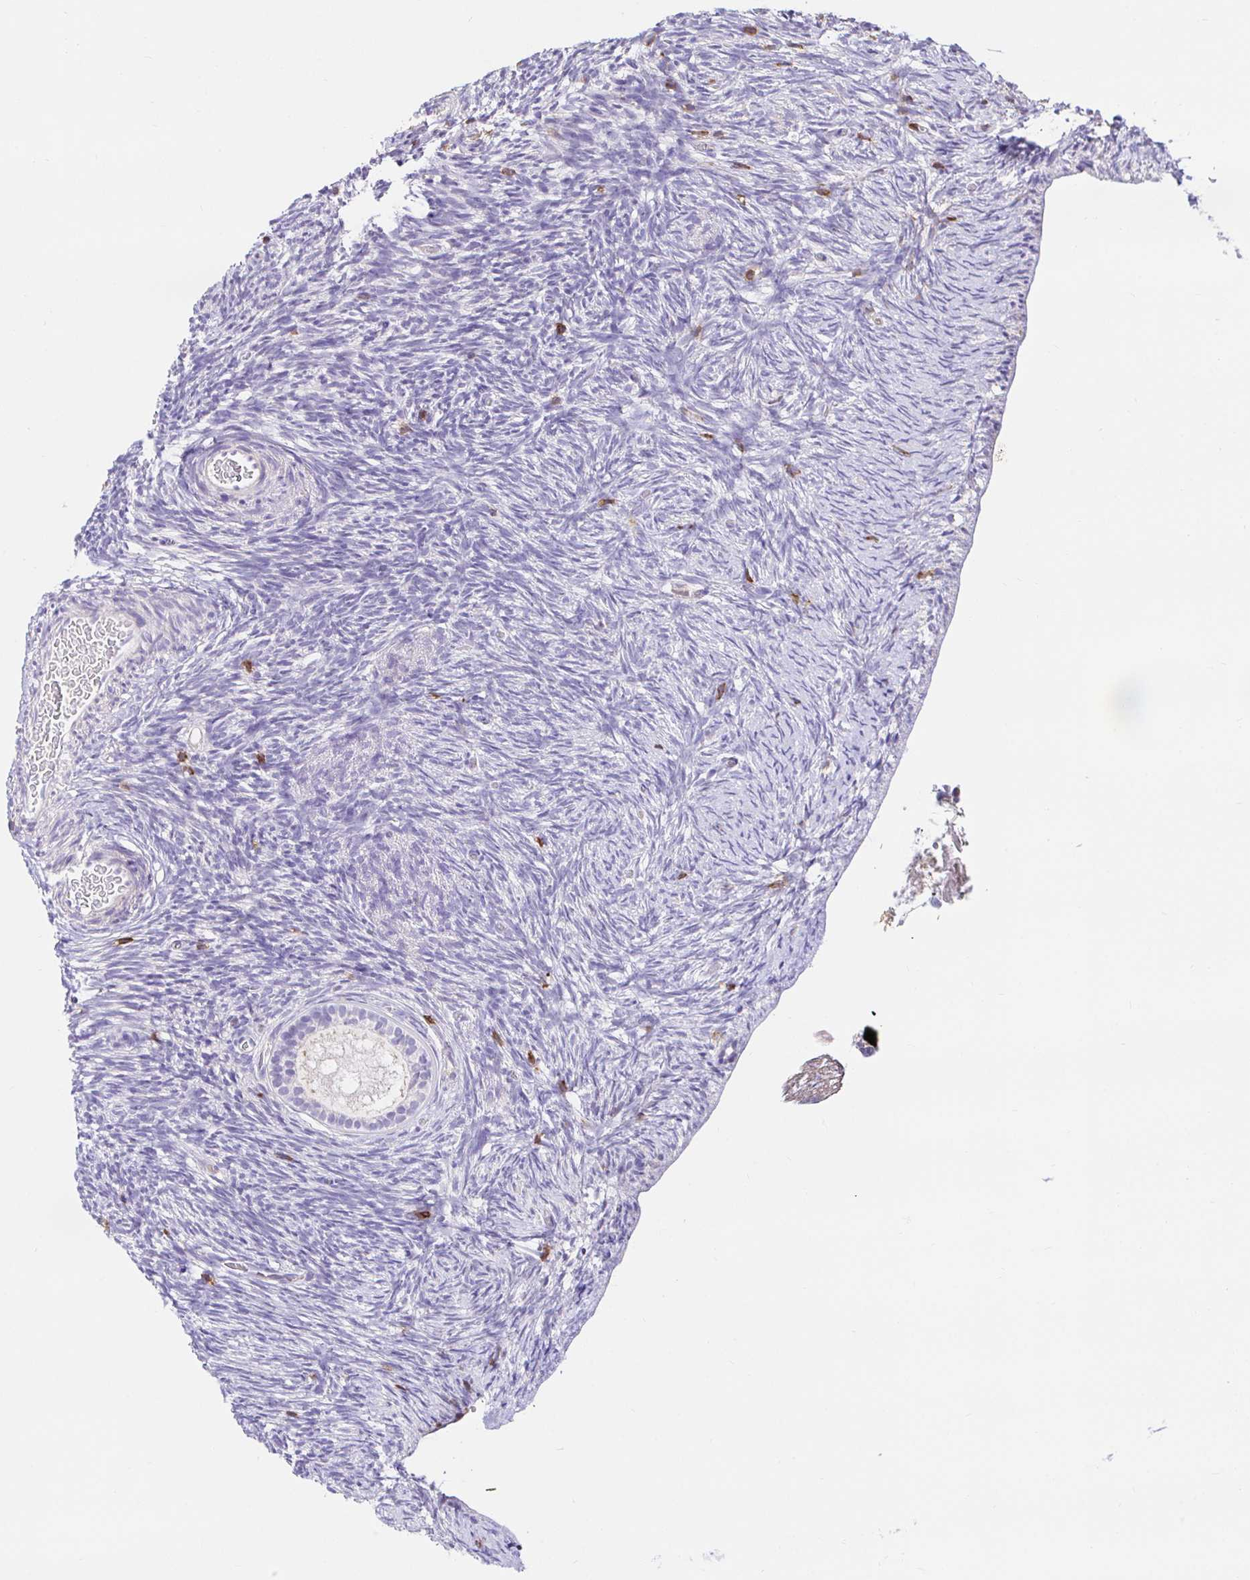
{"staining": {"intensity": "negative", "quantity": "none", "location": "none"}, "tissue": "ovary", "cell_type": "Ovarian stroma cells", "image_type": "normal", "snomed": [{"axis": "morphology", "description": "Normal tissue, NOS"}, {"axis": "topography", "description": "Ovary"}], "caption": "Ovarian stroma cells are negative for brown protein staining in benign ovary. (Brightfield microscopy of DAB (3,3'-diaminobenzidine) immunohistochemistry at high magnification).", "gene": "SKAP1", "patient": {"sex": "female", "age": 39}}